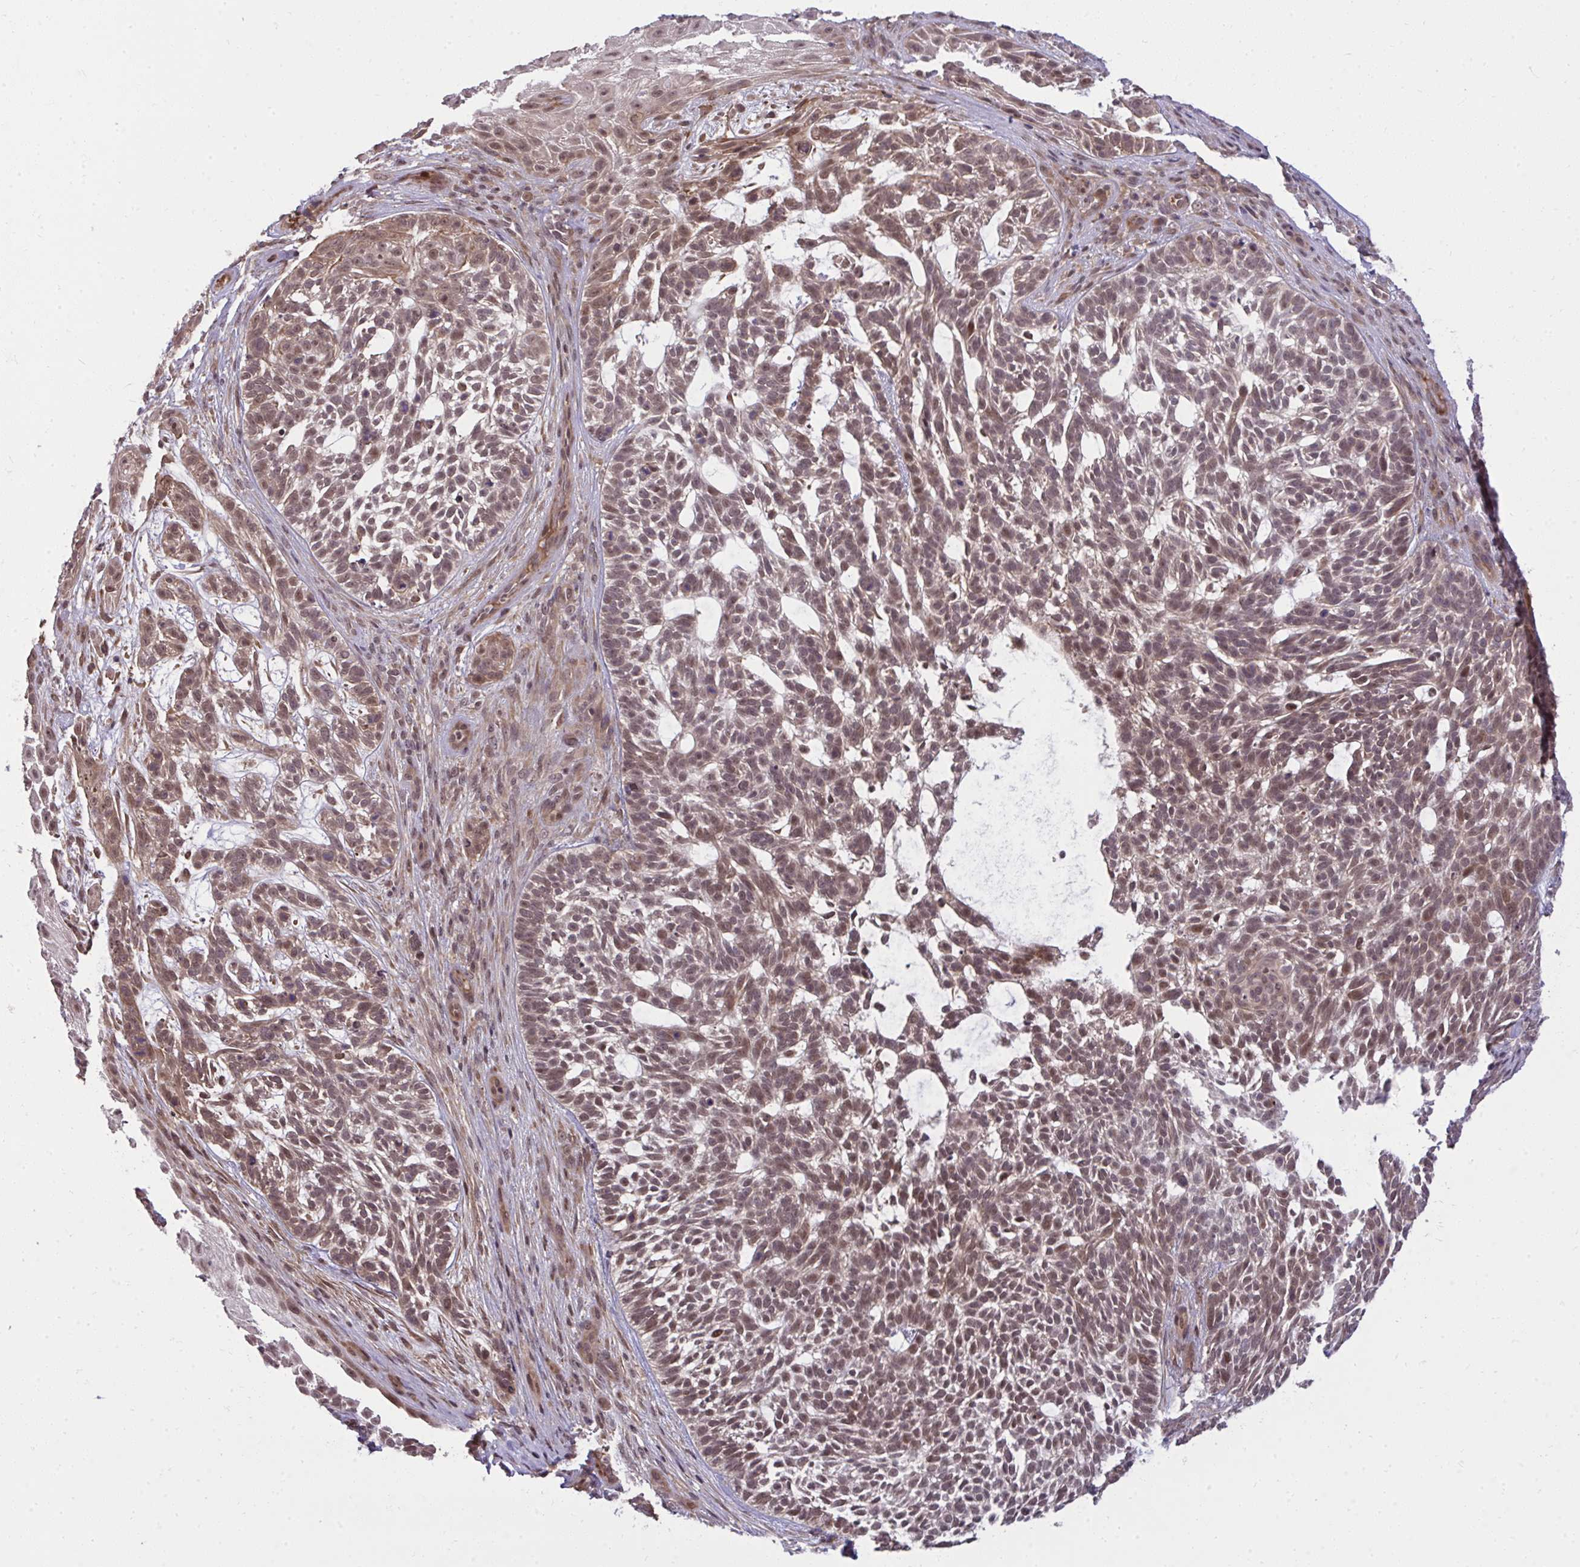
{"staining": {"intensity": "moderate", "quantity": ">75%", "location": "cytoplasmic/membranous,nuclear"}, "tissue": "skin cancer", "cell_type": "Tumor cells", "image_type": "cancer", "snomed": [{"axis": "morphology", "description": "Basal cell carcinoma"}, {"axis": "topography", "description": "Skin"}, {"axis": "topography", "description": "Skin, foot"}], "caption": "Skin cancer stained with DAB immunohistochemistry (IHC) reveals medium levels of moderate cytoplasmic/membranous and nuclear staining in approximately >75% of tumor cells.", "gene": "ZSCAN9", "patient": {"sex": "female", "age": 77}}